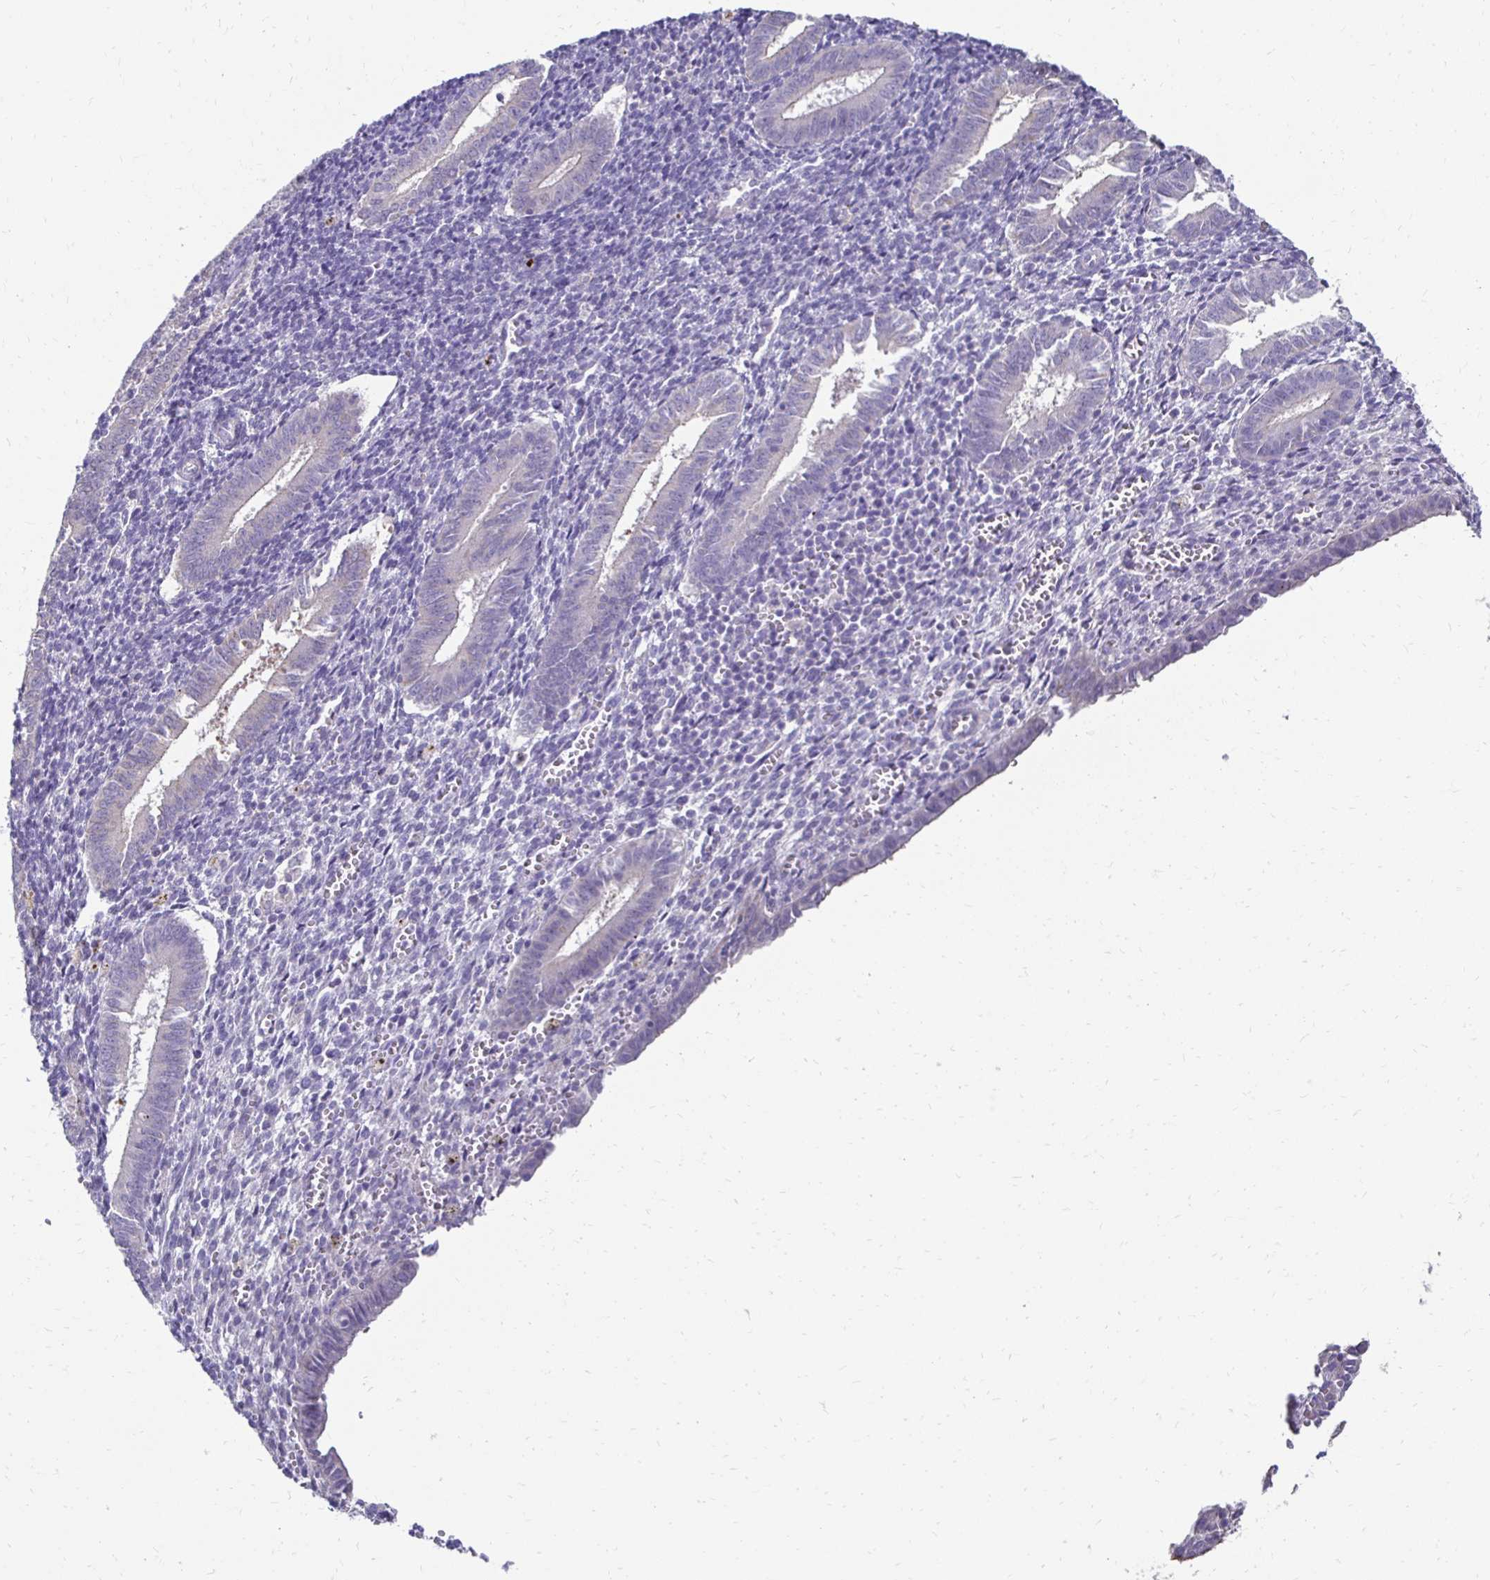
{"staining": {"intensity": "negative", "quantity": "none", "location": "none"}, "tissue": "endometrium", "cell_type": "Cells in endometrial stroma", "image_type": "normal", "snomed": [{"axis": "morphology", "description": "Normal tissue, NOS"}, {"axis": "topography", "description": "Endometrium"}], "caption": "There is no significant positivity in cells in endometrial stroma of endometrium.", "gene": "AKAP6", "patient": {"sex": "female", "age": 25}}